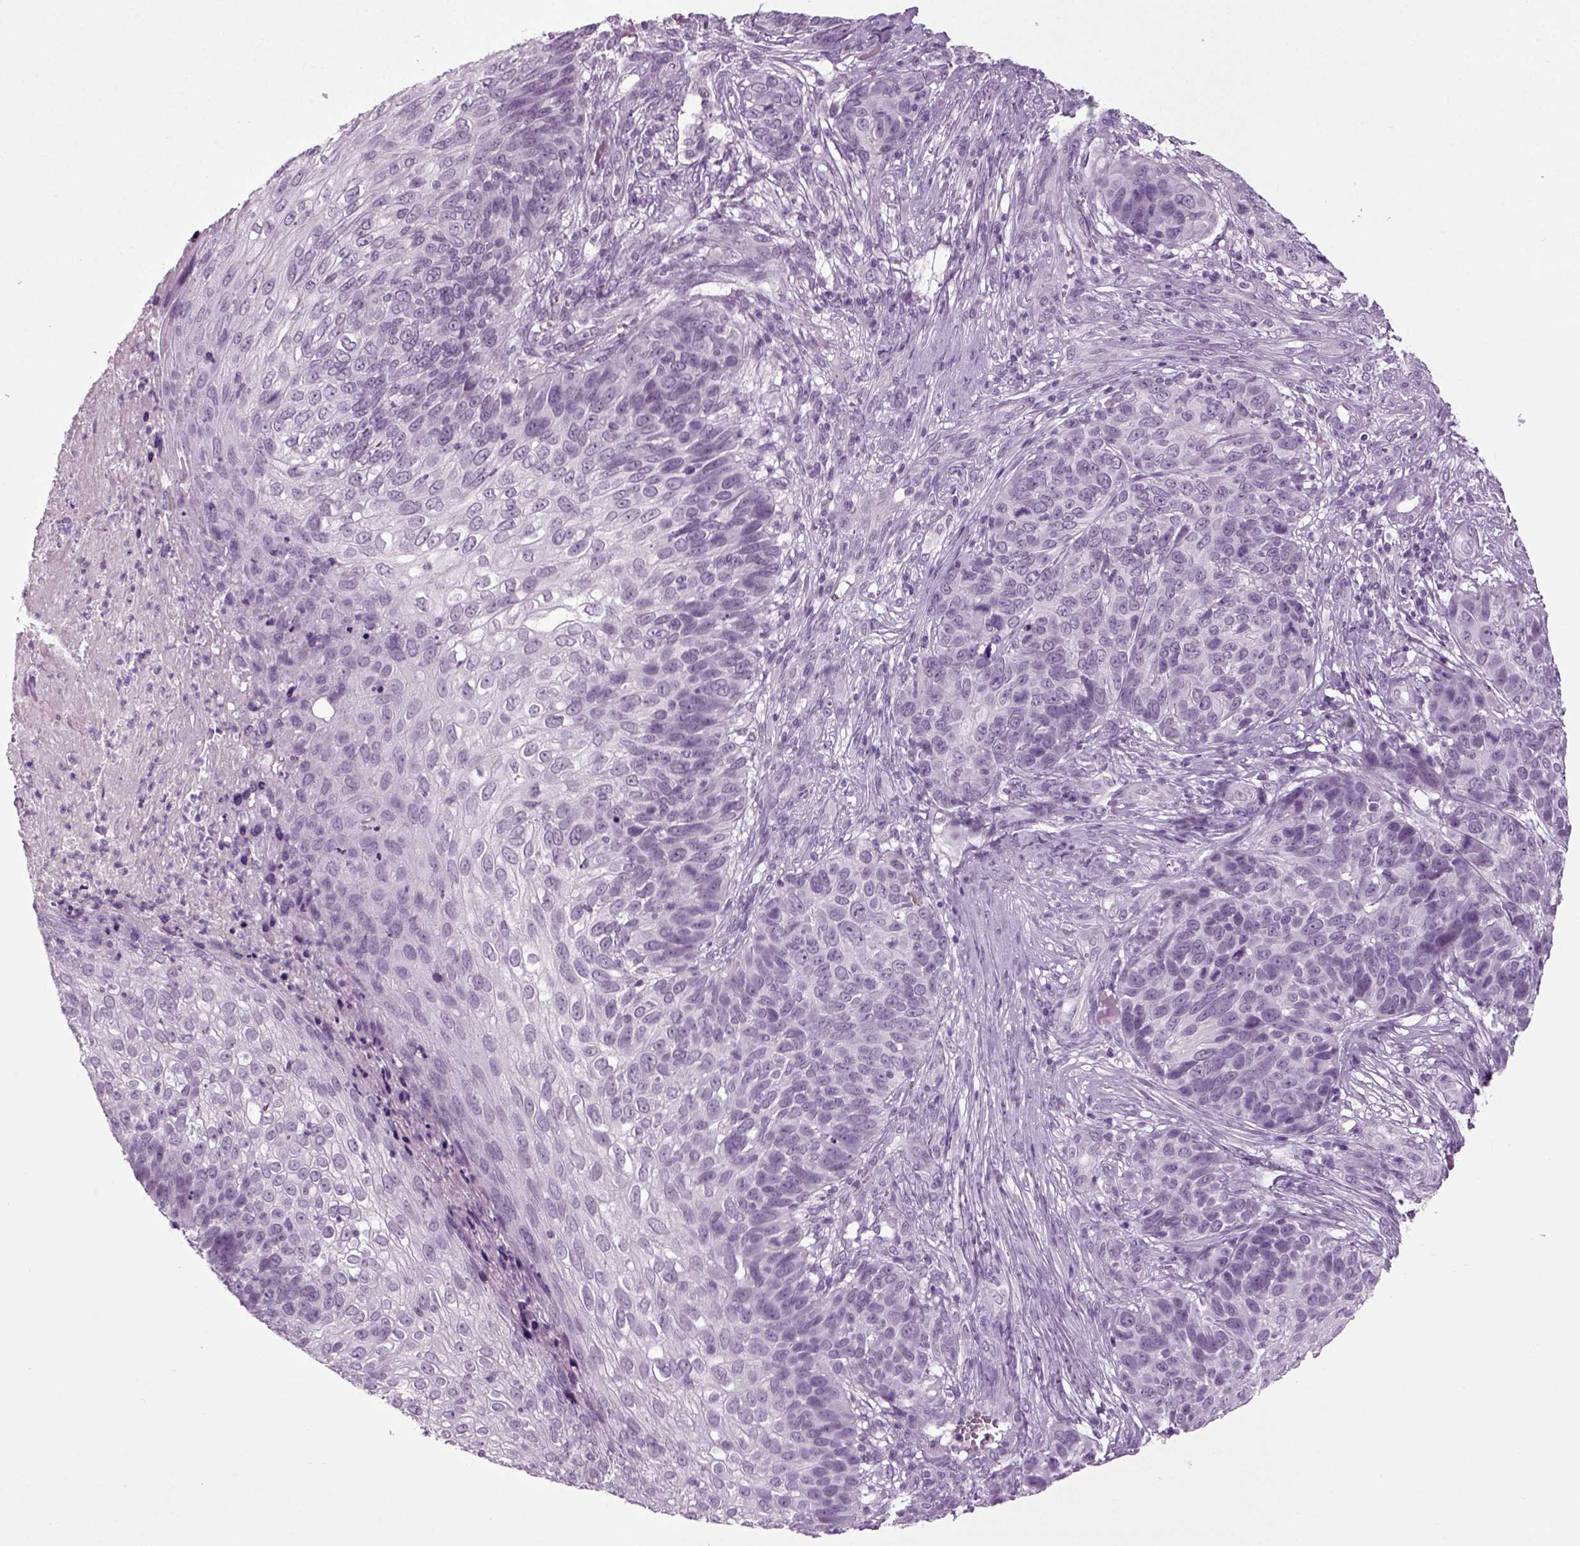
{"staining": {"intensity": "negative", "quantity": "none", "location": "none"}, "tissue": "skin cancer", "cell_type": "Tumor cells", "image_type": "cancer", "snomed": [{"axis": "morphology", "description": "Squamous cell carcinoma, NOS"}, {"axis": "topography", "description": "Skin"}], "caption": "IHC image of neoplastic tissue: human squamous cell carcinoma (skin) stained with DAB demonstrates no significant protein staining in tumor cells.", "gene": "ZC2HC1C", "patient": {"sex": "male", "age": 92}}